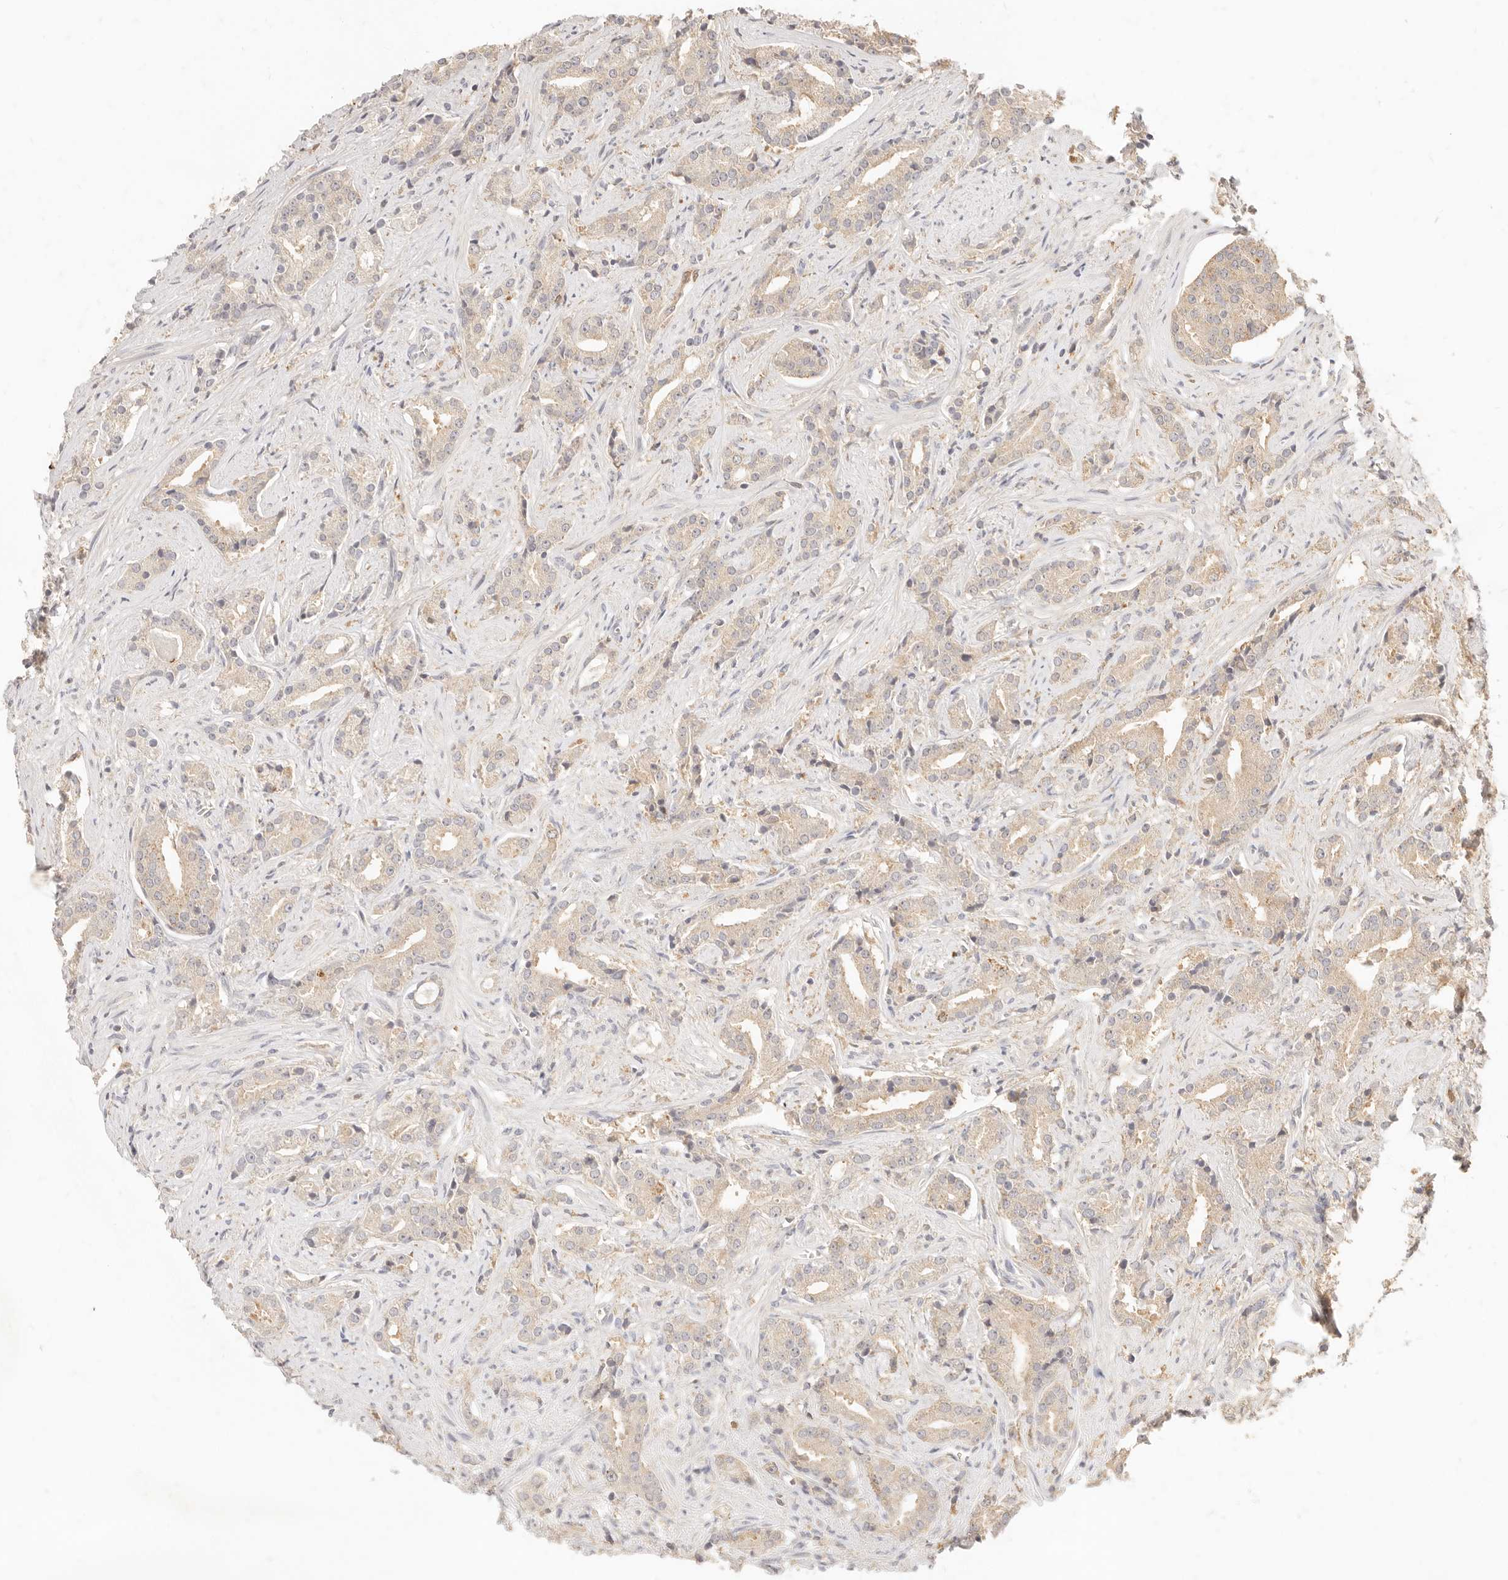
{"staining": {"intensity": "weak", "quantity": "25%-75%", "location": "cytoplasmic/membranous"}, "tissue": "prostate cancer", "cell_type": "Tumor cells", "image_type": "cancer", "snomed": [{"axis": "morphology", "description": "Adenocarcinoma, Low grade"}, {"axis": "topography", "description": "Prostate"}], "caption": "An image of human low-grade adenocarcinoma (prostate) stained for a protein displays weak cytoplasmic/membranous brown staining in tumor cells.", "gene": "TMTC2", "patient": {"sex": "male", "age": 67}}